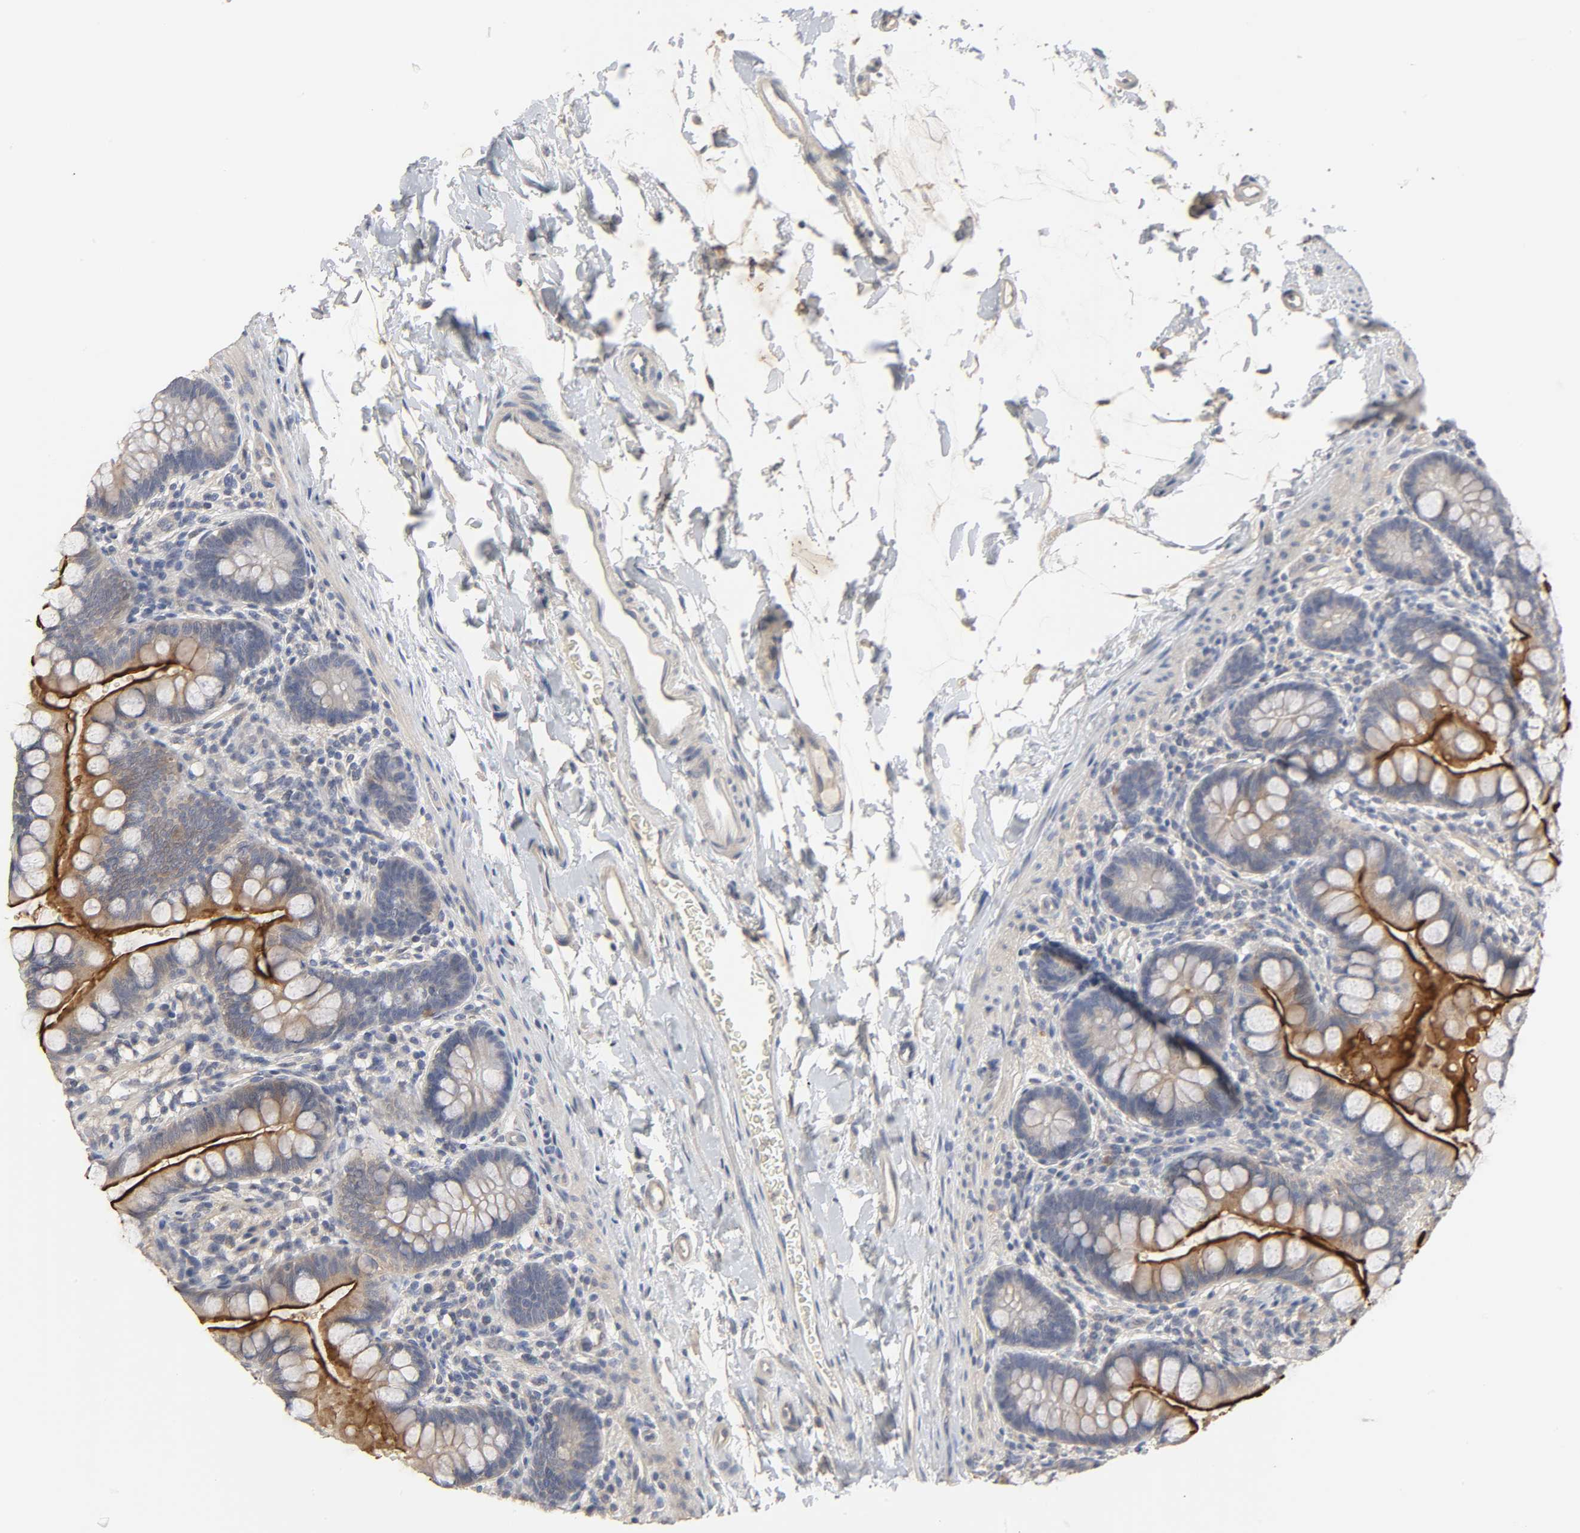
{"staining": {"intensity": "strong", "quantity": "25%-75%", "location": "cytoplasmic/membranous"}, "tissue": "small intestine", "cell_type": "Glandular cells", "image_type": "normal", "snomed": [{"axis": "morphology", "description": "Normal tissue, NOS"}, {"axis": "topography", "description": "Small intestine"}], "caption": "This micrograph demonstrates immunohistochemistry staining of unremarkable small intestine, with high strong cytoplasmic/membranous expression in about 25%-75% of glandular cells.", "gene": "SLC10A2", "patient": {"sex": "female", "age": 58}}